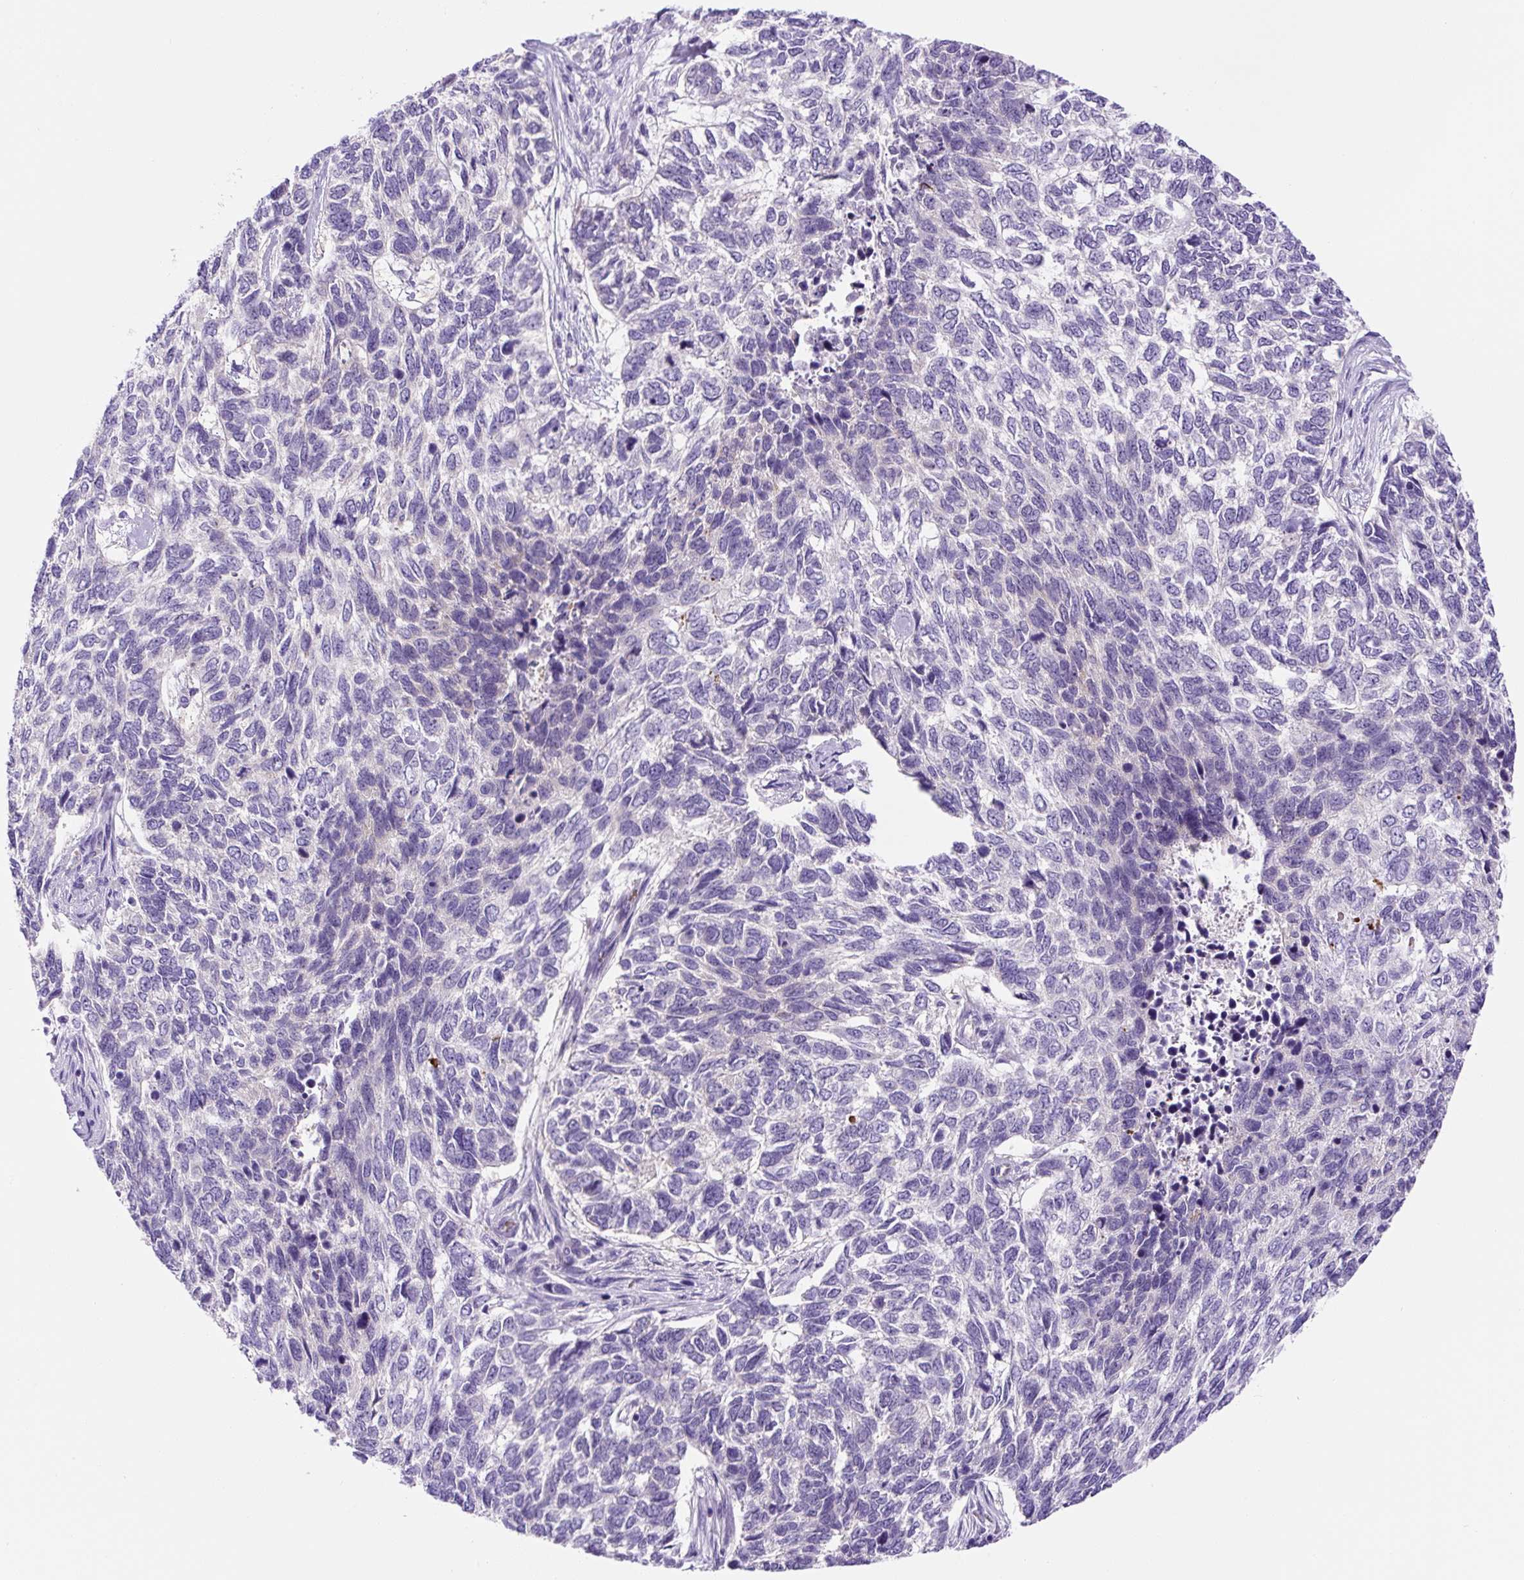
{"staining": {"intensity": "negative", "quantity": "none", "location": "none"}, "tissue": "skin cancer", "cell_type": "Tumor cells", "image_type": "cancer", "snomed": [{"axis": "morphology", "description": "Basal cell carcinoma"}, {"axis": "topography", "description": "Skin"}], "caption": "A high-resolution micrograph shows immunohistochemistry (IHC) staining of skin cancer, which shows no significant expression in tumor cells.", "gene": "ASB4", "patient": {"sex": "female", "age": 65}}